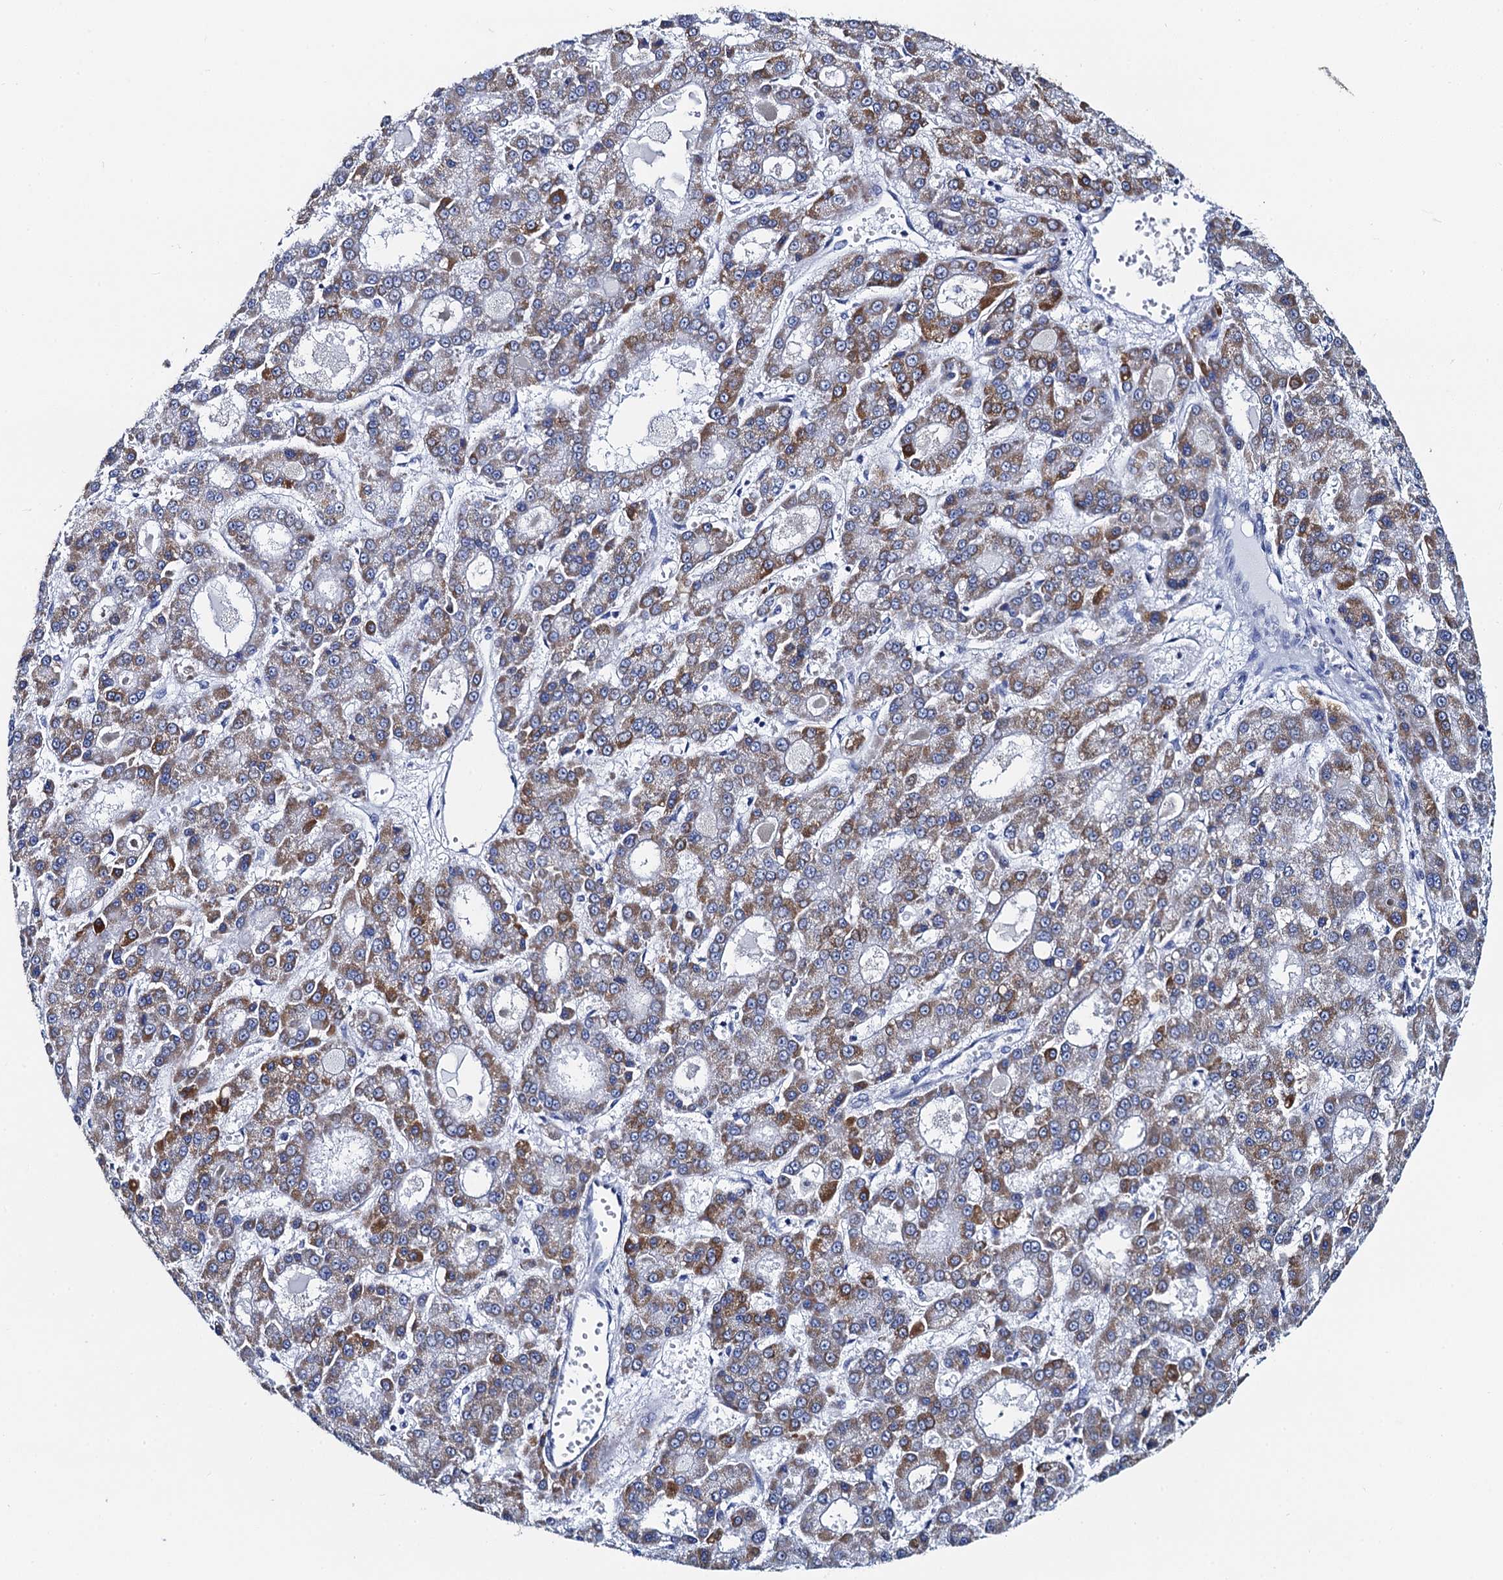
{"staining": {"intensity": "moderate", "quantity": ">75%", "location": "cytoplasmic/membranous"}, "tissue": "liver cancer", "cell_type": "Tumor cells", "image_type": "cancer", "snomed": [{"axis": "morphology", "description": "Carcinoma, Hepatocellular, NOS"}, {"axis": "topography", "description": "Liver"}], "caption": "DAB (3,3'-diaminobenzidine) immunohistochemical staining of human liver cancer displays moderate cytoplasmic/membranous protein staining in about >75% of tumor cells.", "gene": "ACADSB", "patient": {"sex": "male", "age": 70}}